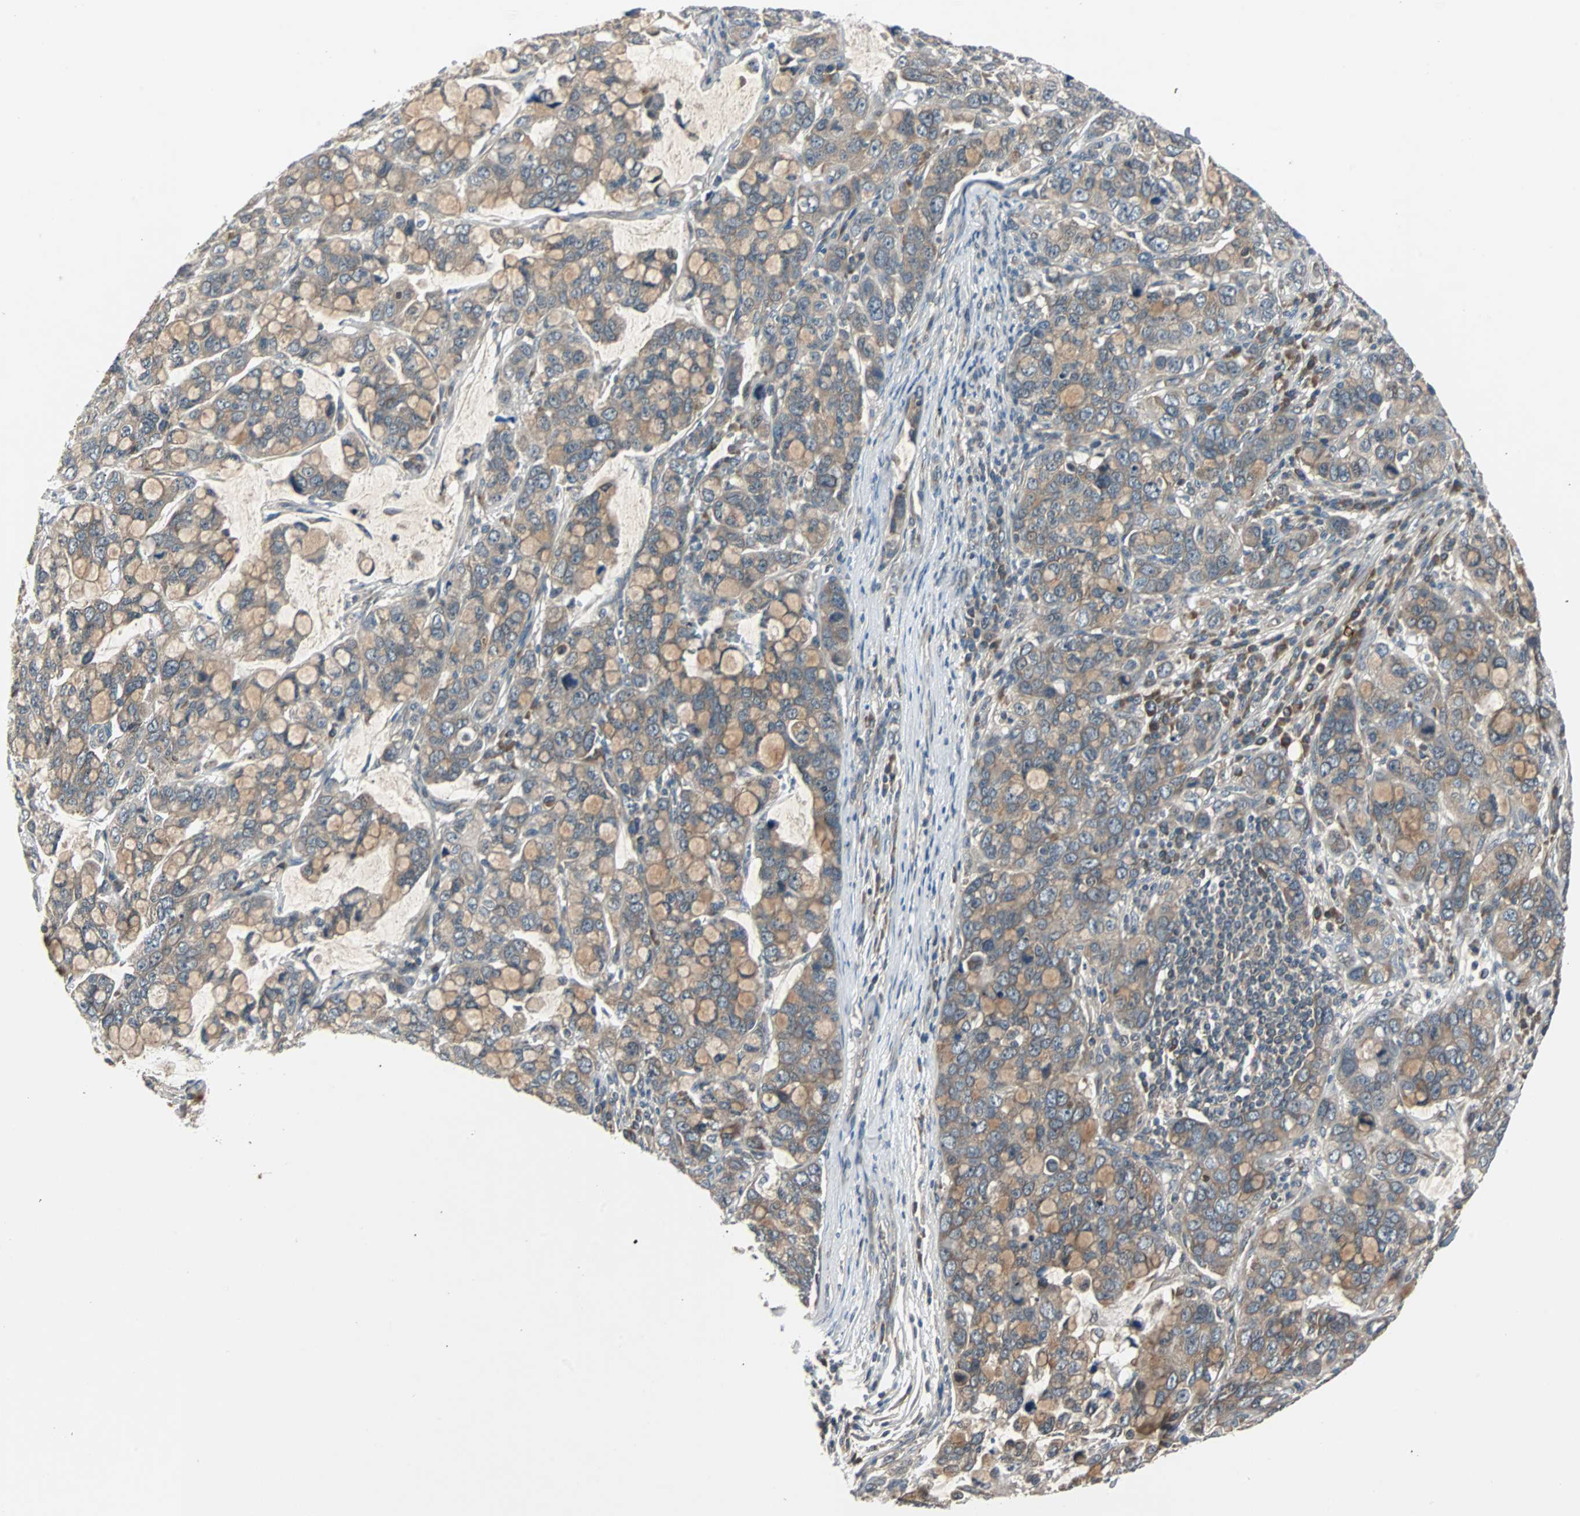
{"staining": {"intensity": "moderate", "quantity": ">75%", "location": "cytoplasmic/membranous"}, "tissue": "stomach cancer", "cell_type": "Tumor cells", "image_type": "cancer", "snomed": [{"axis": "morphology", "description": "Adenocarcinoma, NOS"}, {"axis": "topography", "description": "Stomach, lower"}], "caption": "Immunohistochemical staining of human stomach cancer demonstrates medium levels of moderate cytoplasmic/membranous protein staining in approximately >75% of tumor cells. The staining was performed using DAB, with brown indicating positive protein expression. Nuclei are stained blue with hematoxylin.", "gene": "ARF1", "patient": {"sex": "male", "age": 84}}